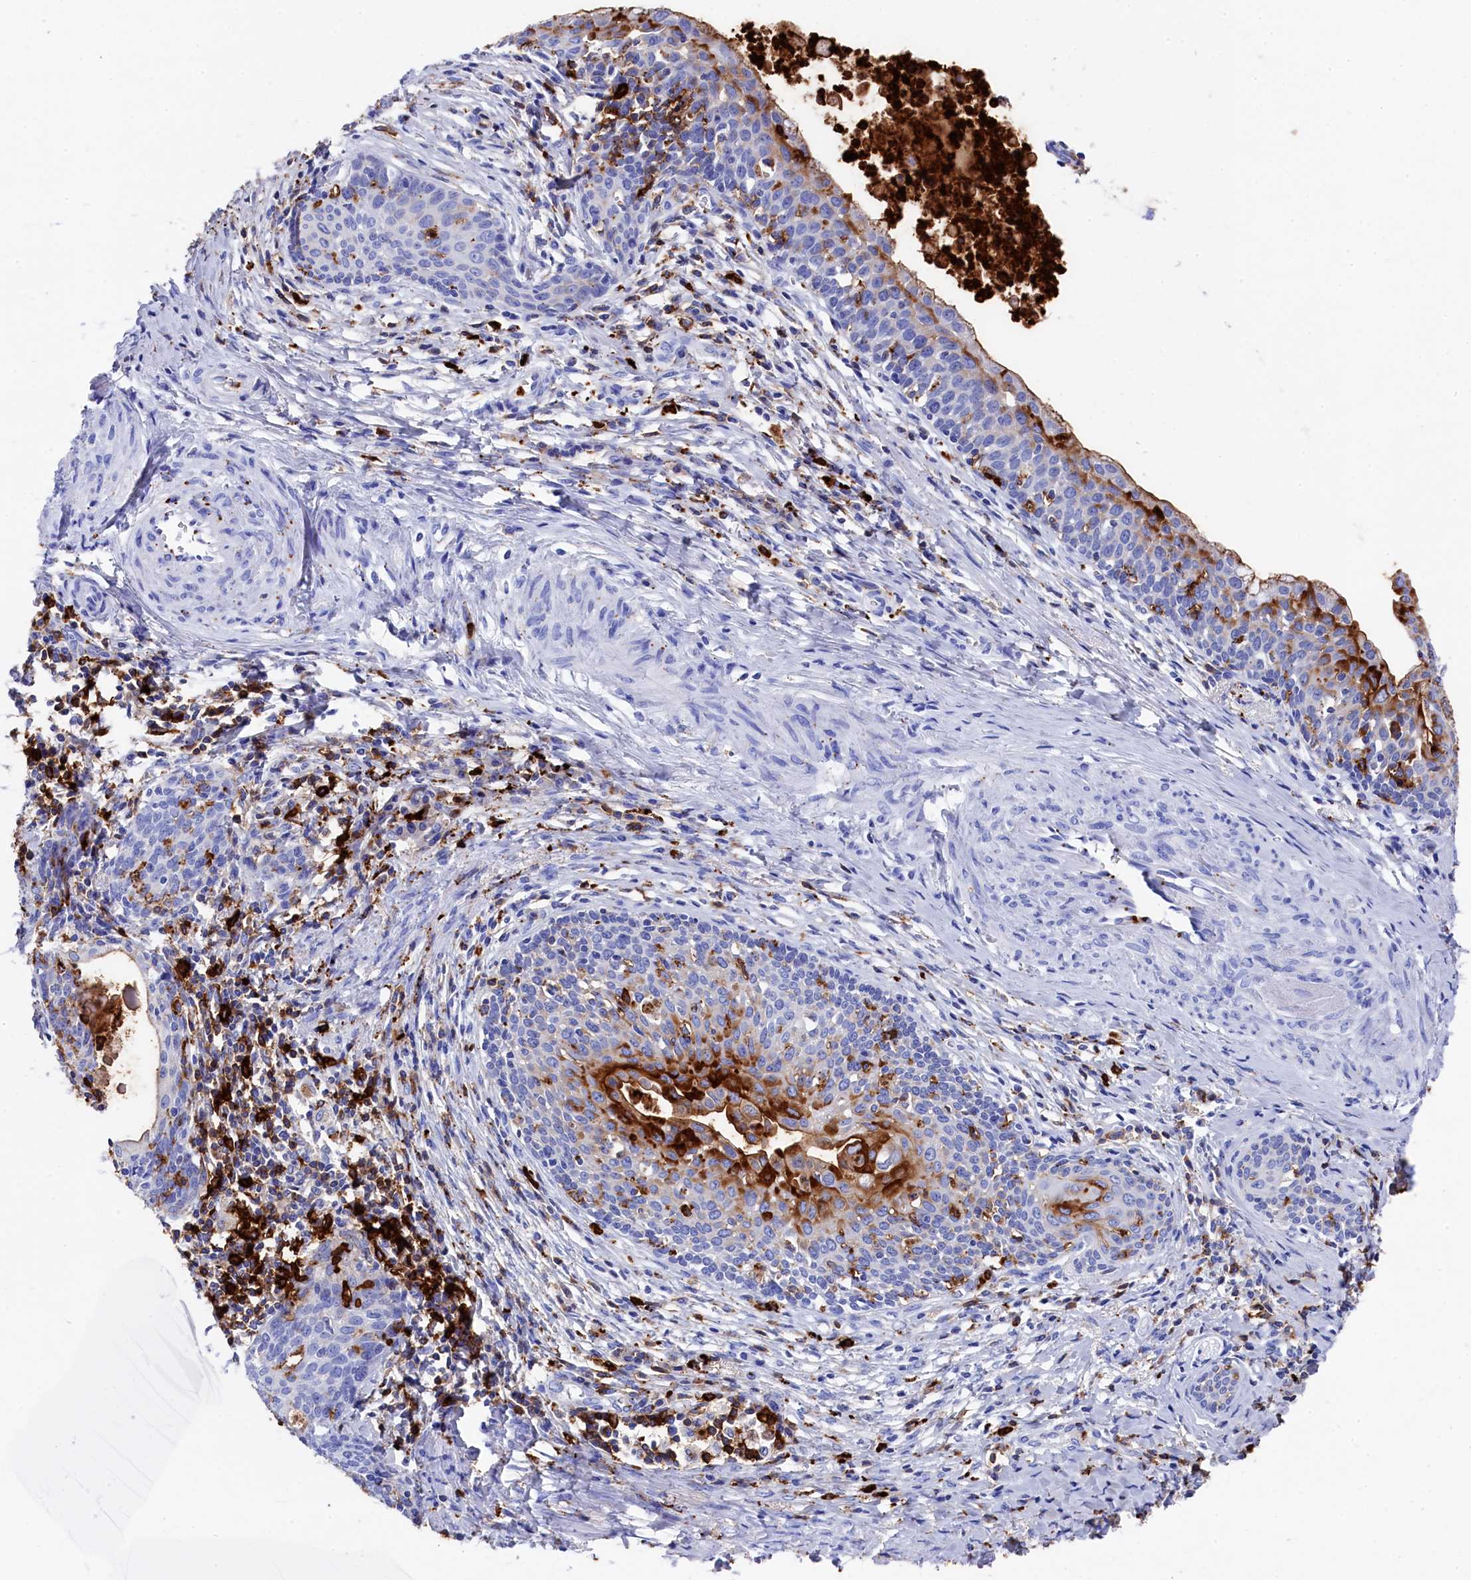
{"staining": {"intensity": "strong", "quantity": "<25%", "location": "cytoplasmic/membranous"}, "tissue": "cervical cancer", "cell_type": "Tumor cells", "image_type": "cancer", "snomed": [{"axis": "morphology", "description": "Squamous cell carcinoma, NOS"}, {"axis": "topography", "description": "Cervix"}], "caption": "Protein expression by IHC displays strong cytoplasmic/membranous positivity in approximately <25% of tumor cells in cervical squamous cell carcinoma. Immunohistochemistry (ihc) stains the protein of interest in brown and the nuclei are stained blue.", "gene": "PLAC8", "patient": {"sex": "female", "age": 52}}